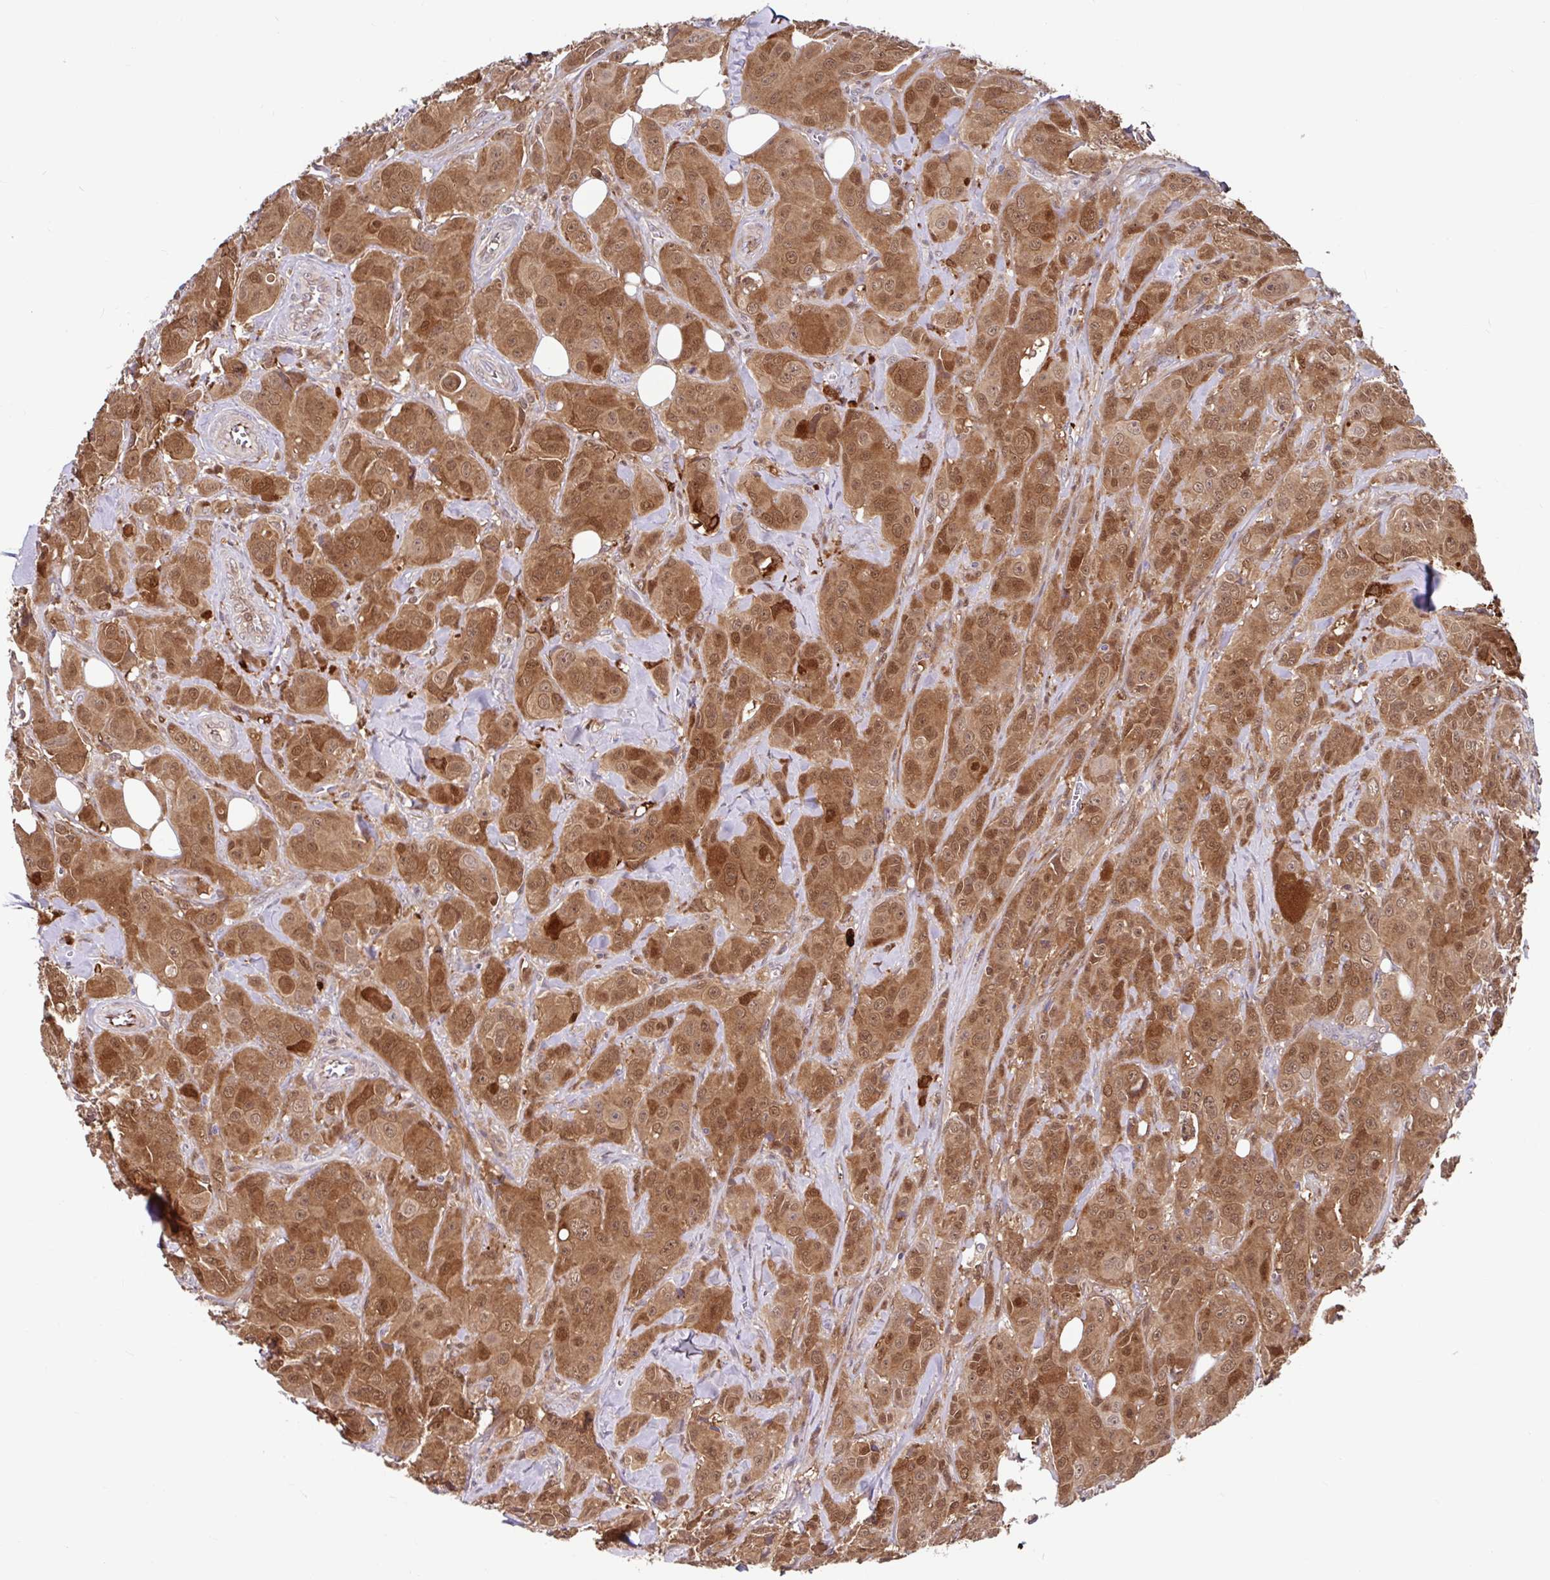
{"staining": {"intensity": "moderate", "quantity": ">75%", "location": "cytoplasmic/membranous,nuclear"}, "tissue": "breast cancer", "cell_type": "Tumor cells", "image_type": "cancer", "snomed": [{"axis": "morphology", "description": "Normal tissue, NOS"}, {"axis": "morphology", "description": "Duct carcinoma"}, {"axis": "topography", "description": "Breast"}], "caption": "This micrograph exhibits IHC staining of invasive ductal carcinoma (breast), with medium moderate cytoplasmic/membranous and nuclear expression in about >75% of tumor cells.", "gene": "BLVRA", "patient": {"sex": "female", "age": 43}}